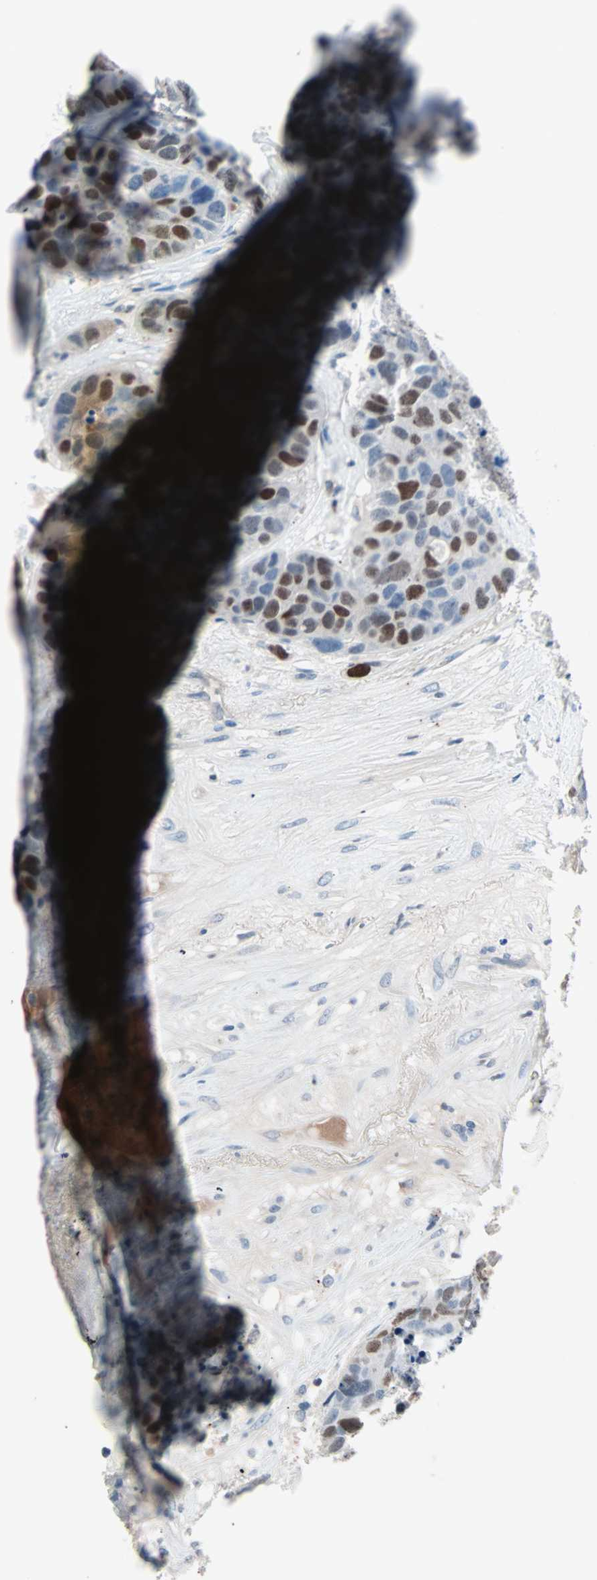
{"staining": {"intensity": "strong", "quantity": "25%-75%", "location": "nuclear"}, "tissue": "carcinoid", "cell_type": "Tumor cells", "image_type": "cancer", "snomed": [{"axis": "morphology", "description": "Carcinoid, malignant, NOS"}, {"axis": "topography", "description": "Lung"}], "caption": "Immunohistochemical staining of human carcinoid demonstrates strong nuclear protein positivity in about 25%-75% of tumor cells.", "gene": "CCNE2", "patient": {"sex": "male", "age": 60}}